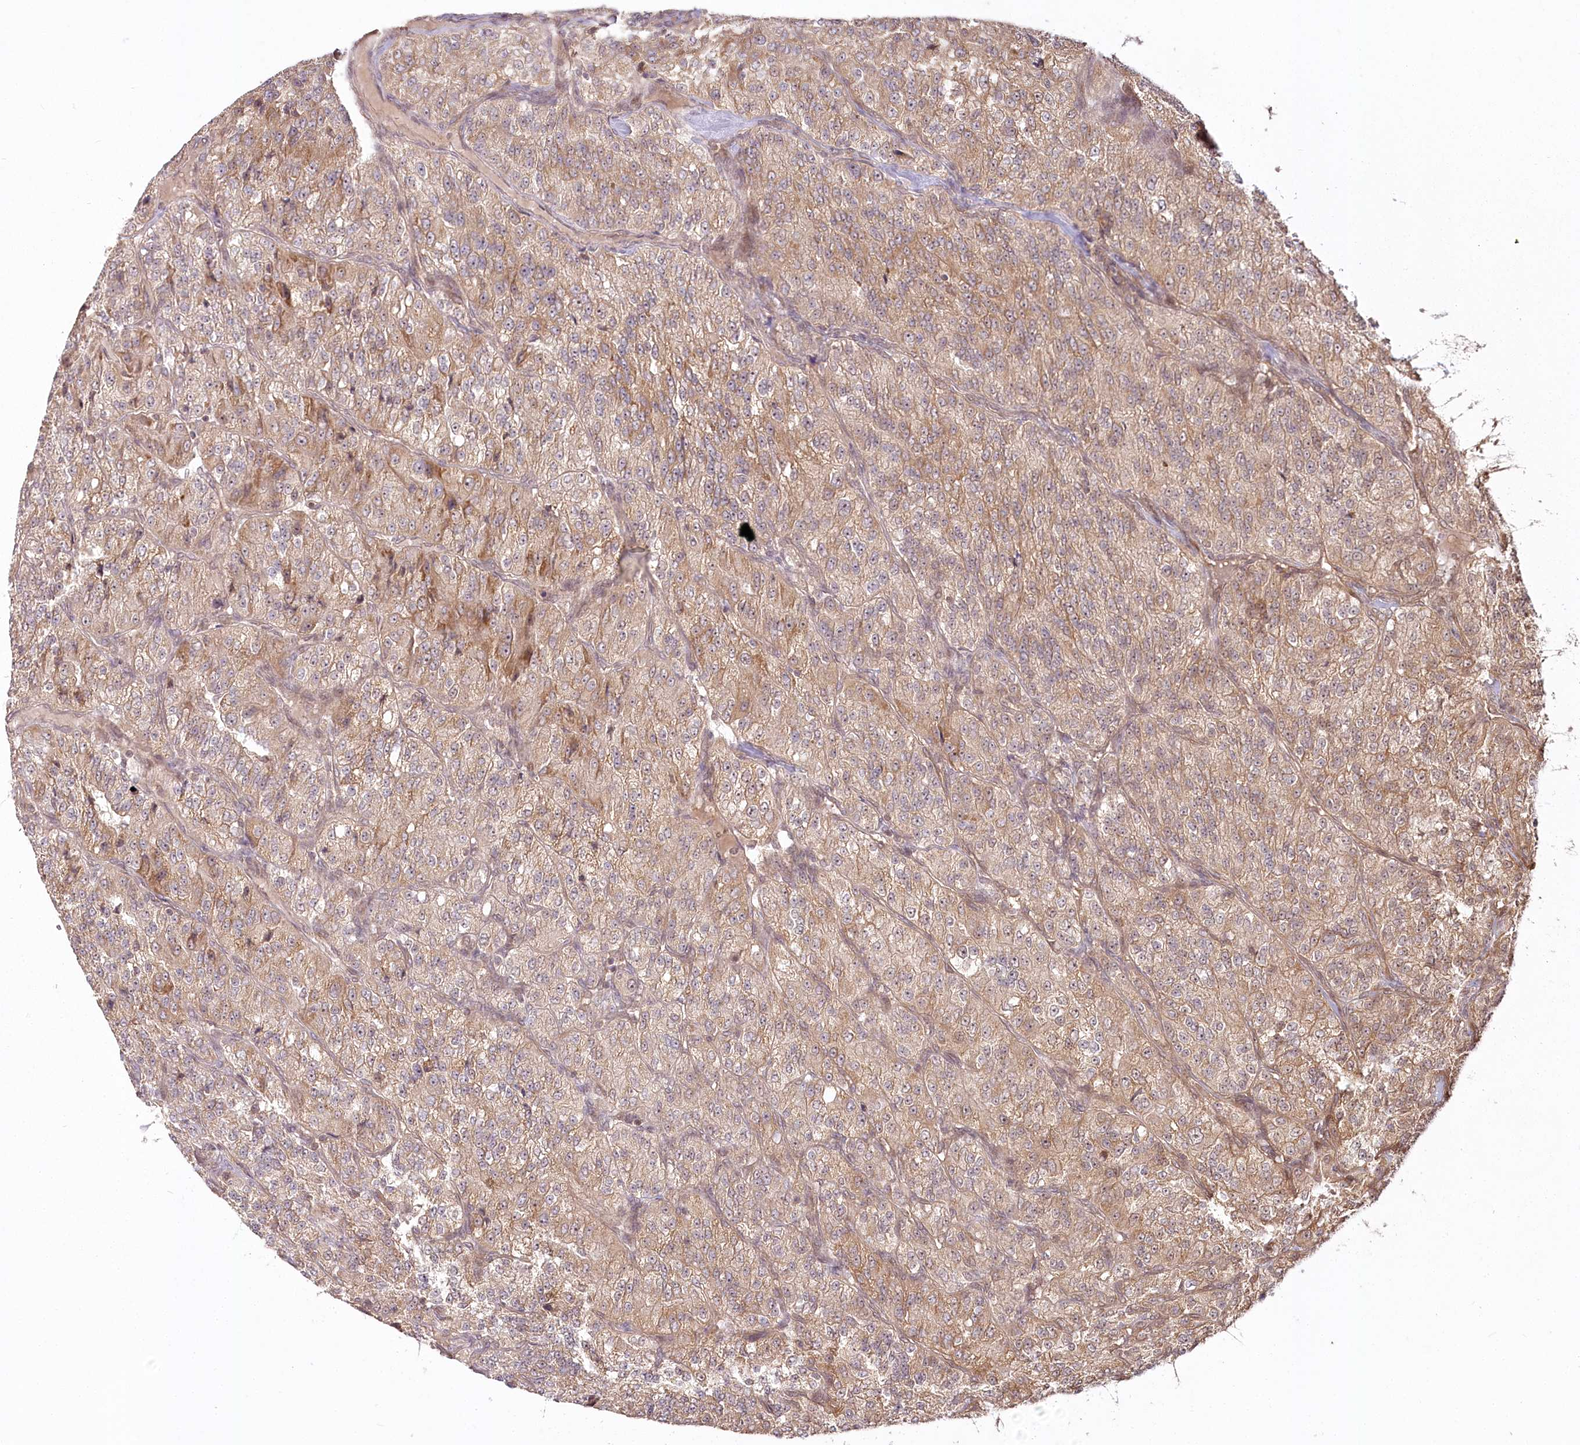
{"staining": {"intensity": "moderate", "quantity": ">75%", "location": "cytoplasmic/membranous"}, "tissue": "renal cancer", "cell_type": "Tumor cells", "image_type": "cancer", "snomed": [{"axis": "morphology", "description": "Adenocarcinoma, NOS"}, {"axis": "topography", "description": "Kidney"}], "caption": "This photomicrograph reveals immunohistochemistry (IHC) staining of human adenocarcinoma (renal), with medium moderate cytoplasmic/membranous positivity in about >75% of tumor cells.", "gene": "R3HDM2", "patient": {"sex": "female", "age": 63}}